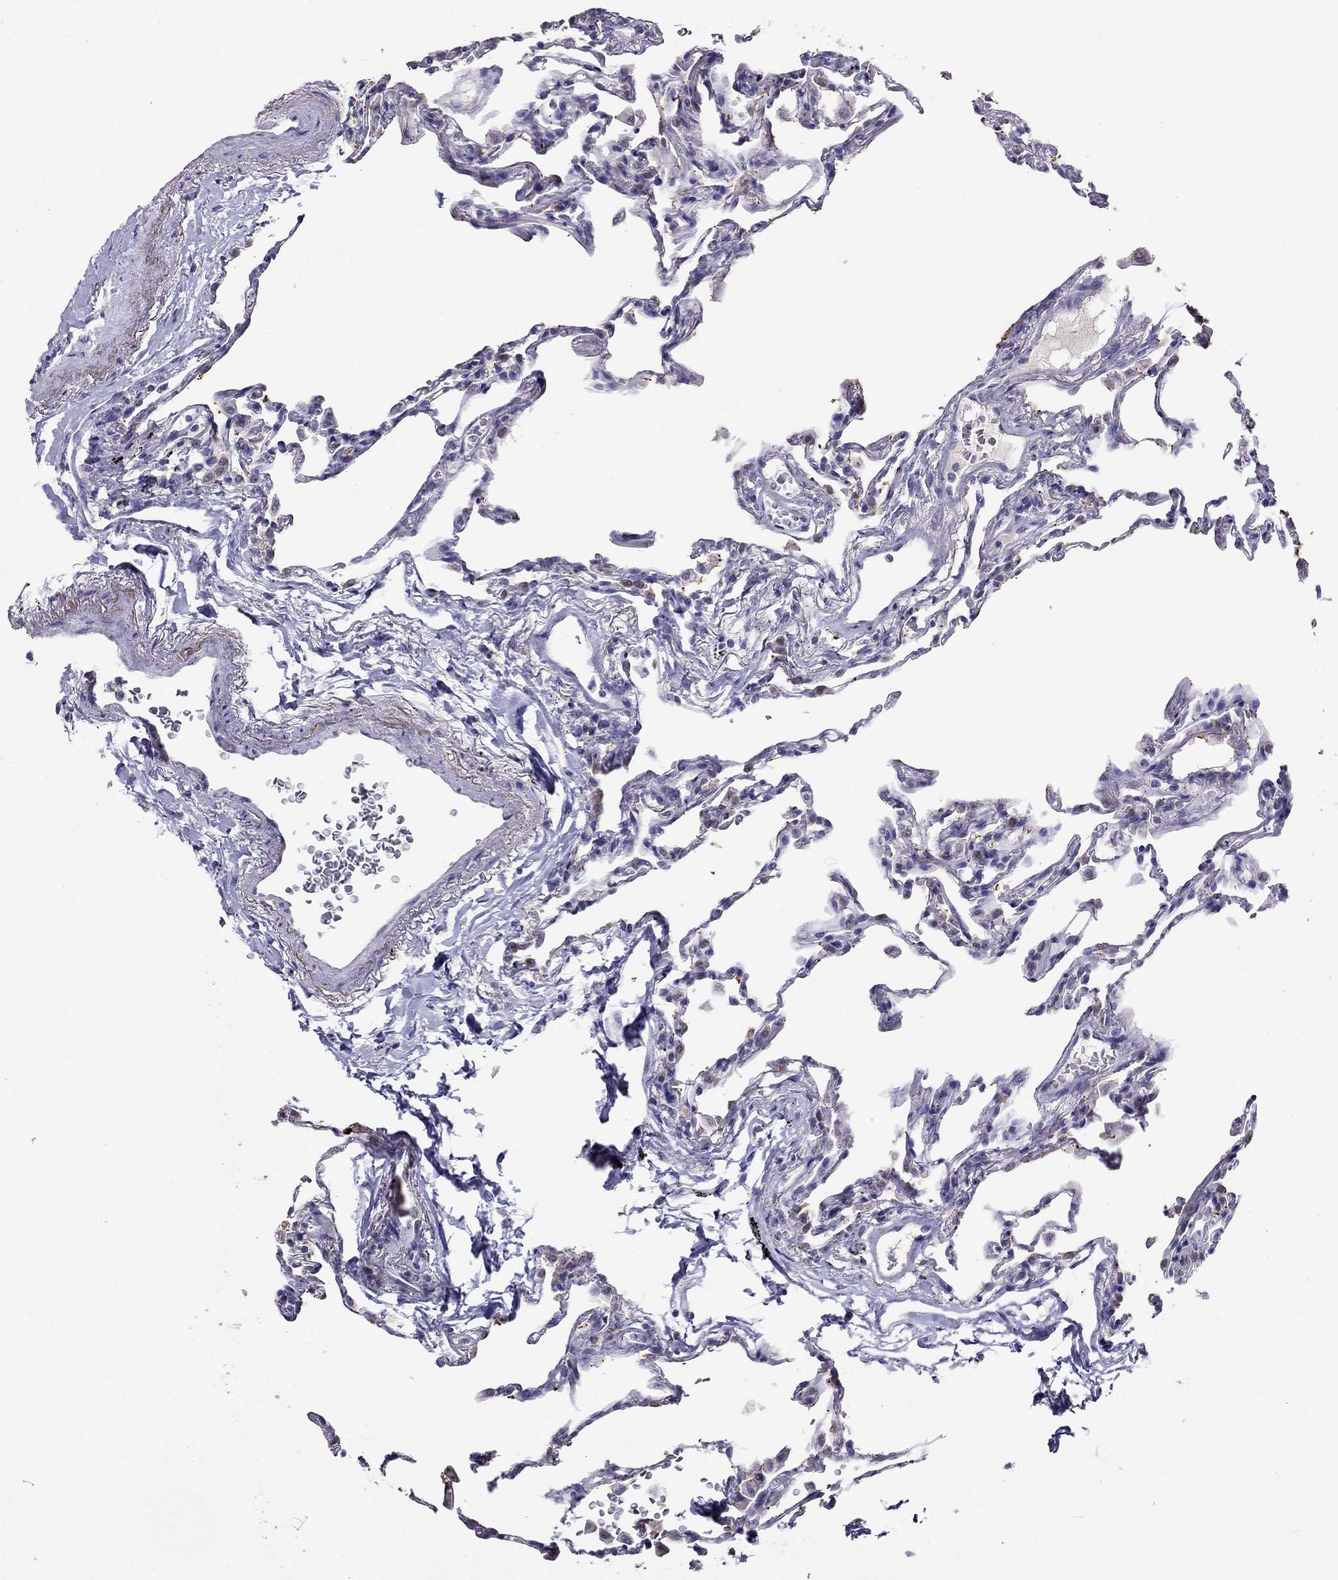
{"staining": {"intensity": "negative", "quantity": "none", "location": "none"}, "tissue": "lung", "cell_type": "Alveolar cells", "image_type": "normal", "snomed": [{"axis": "morphology", "description": "Normal tissue, NOS"}, {"axis": "topography", "description": "Lung"}], "caption": "This micrograph is of unremarkable lung stained with IHC to label a protein in brown with the nuclei are counter-stained blue. There is no staining in alveolar cells.", "gene": "MYO3B", "patient": {"sex": "female", "age": 57}}